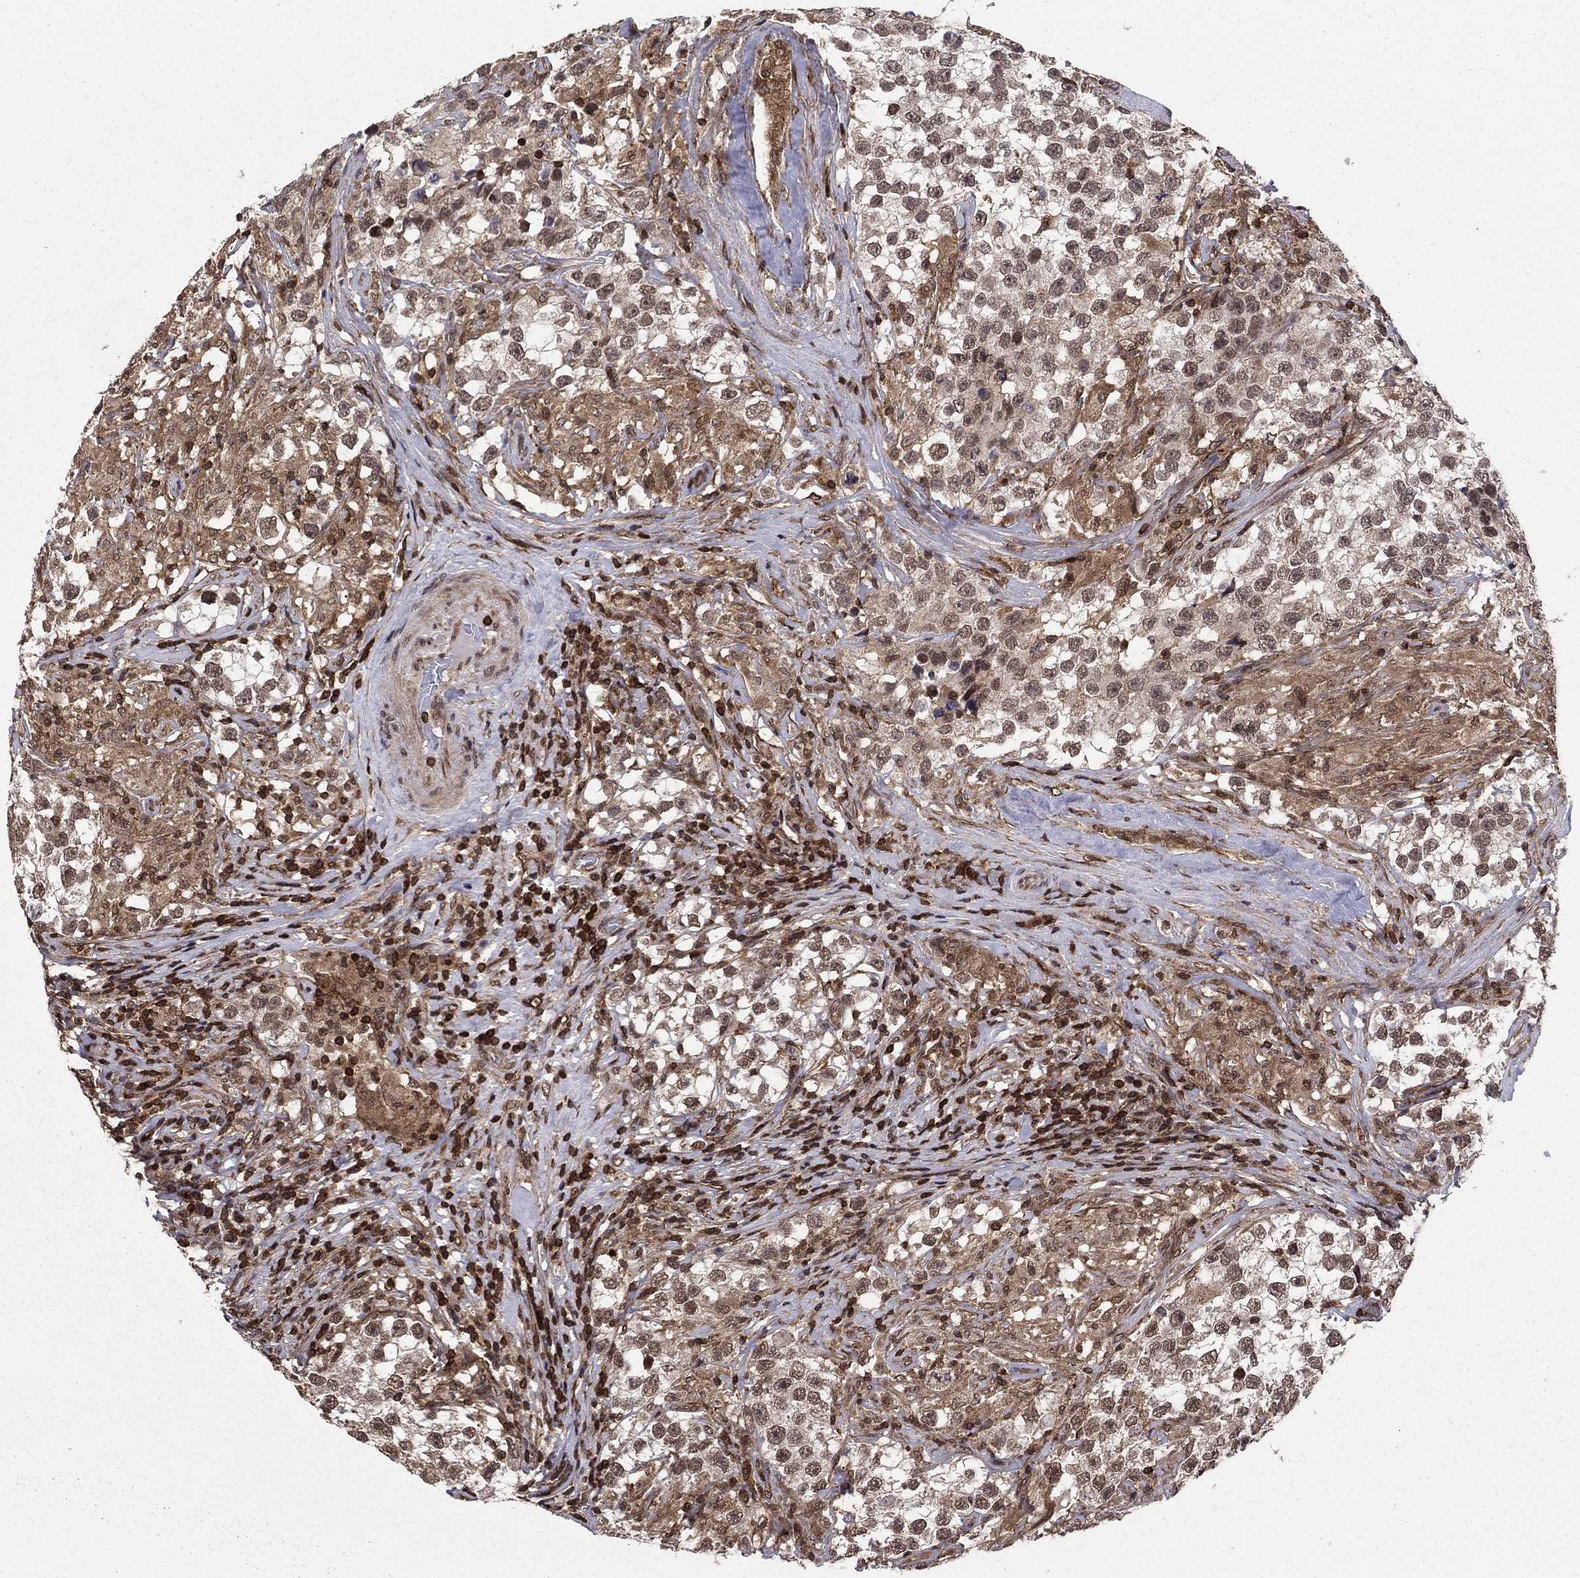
{"staining": {"intensity": "moderate", "quantity": "<25%", "location": "nuclear"}, "tissue": "testis cancer", "cell_type": "Tumor cells", "image_type": "cancer", "snomed": [{"axis": "morphology", "description": "Seminoma, NOS"}, {"axis": "topography", "description": "Testis"}], "caption": "A high-resolution micrograph shows immunohistochemistry staining of testis cancer, which displays moderate nuclear staining in approximately <25% of tumor cells. (DAB (3,3'-diaminobenzidine) IHC, brown staining for protein, blue staining for nuclei).", "gene": "SSX2IP", "patient": {"sex": "male", "age": 46}}